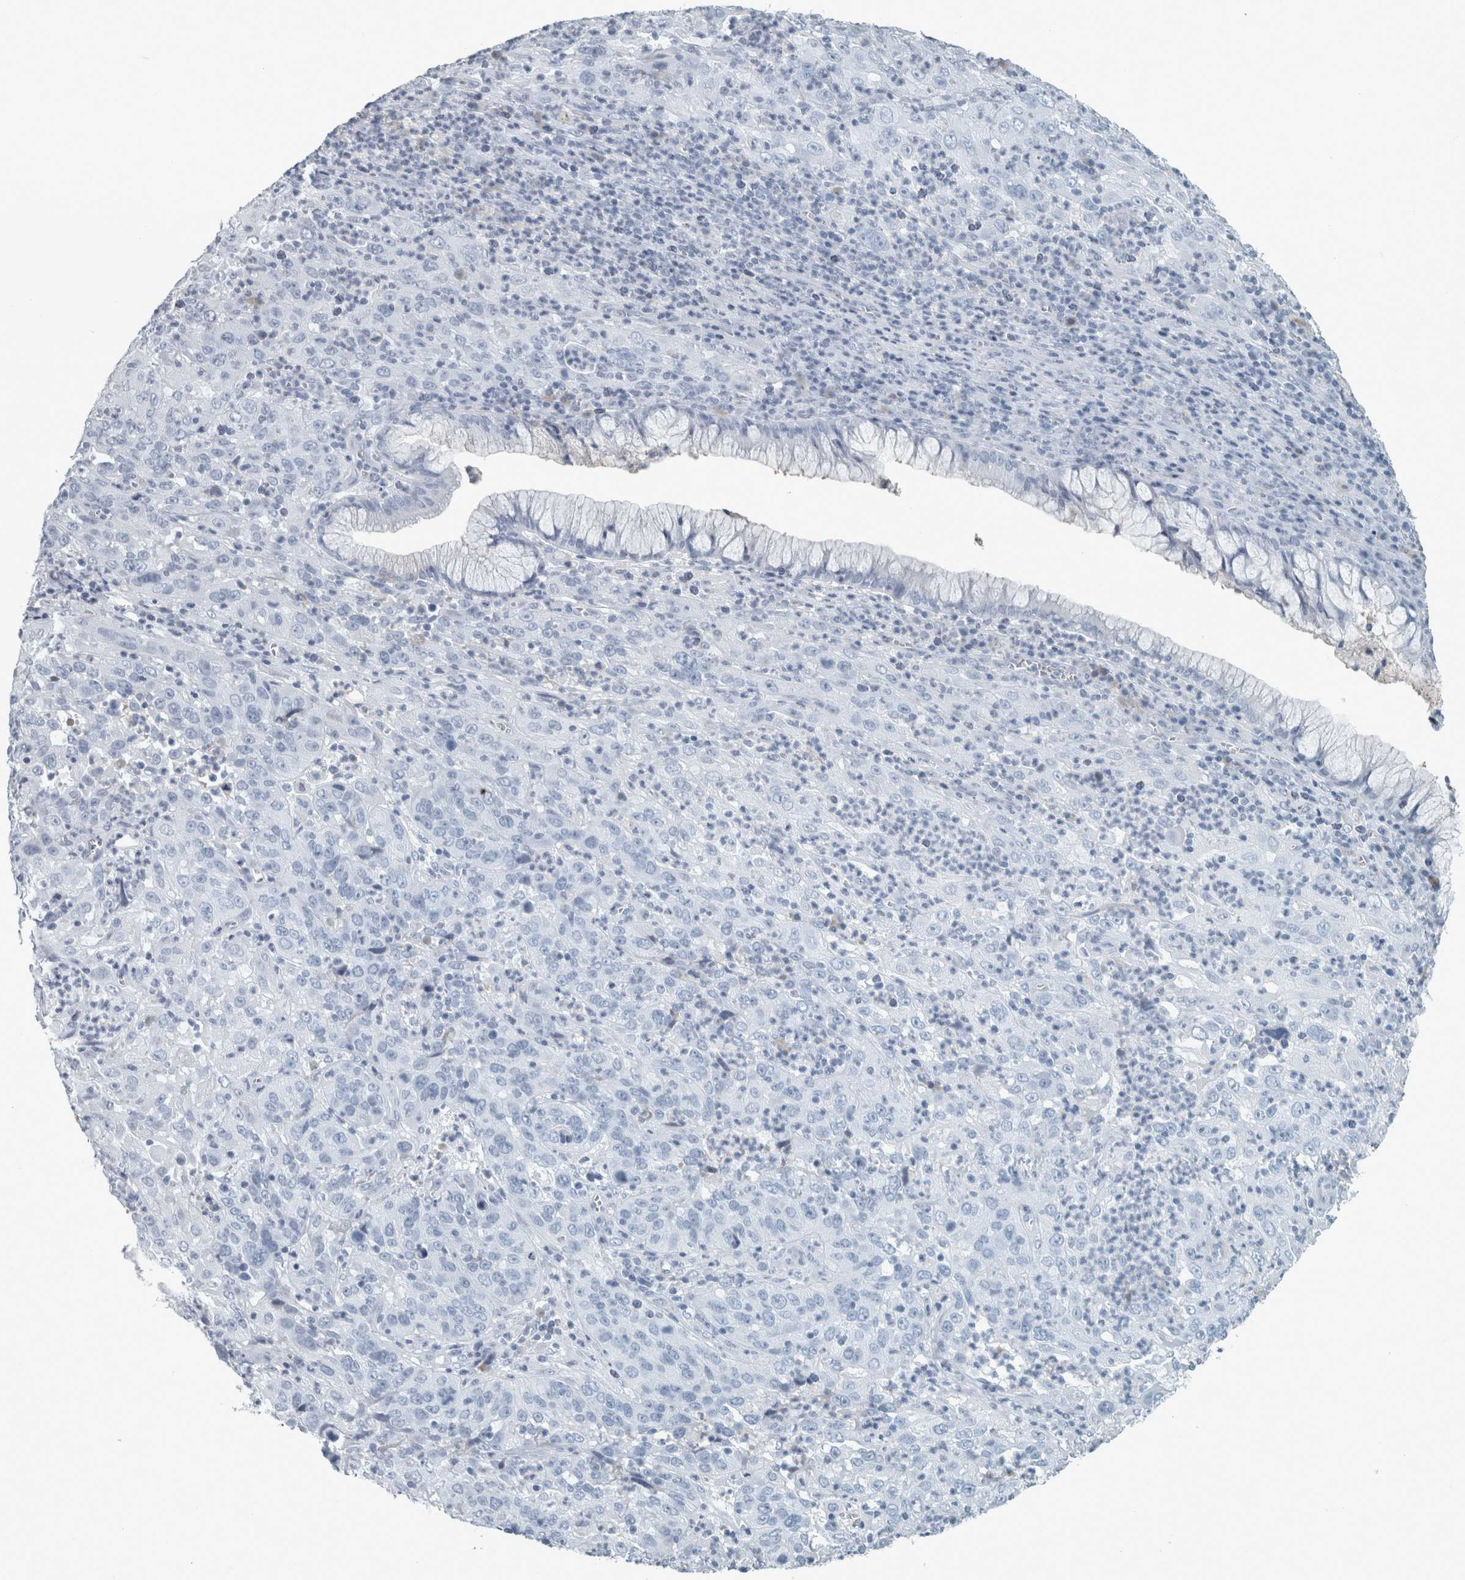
{"staining": {"intensity": "negative", "quantity": "none", "location": "none"}, "tissue": "cervical cancer", "cell_type": "Tumor cells", "image_type": "cancer", "snomed": [{"axis": "morphology", "description": "Squamous cell carcinoma, NOS"}, {"axis": "topography", "description": "Cervix"}], "caption": "An image of cervical squamous cell carcinoma stained for a protein displays no brown staining in tumor cells.", "gene": "CHL1", "patient": {"sex": "female", "age": 32}}